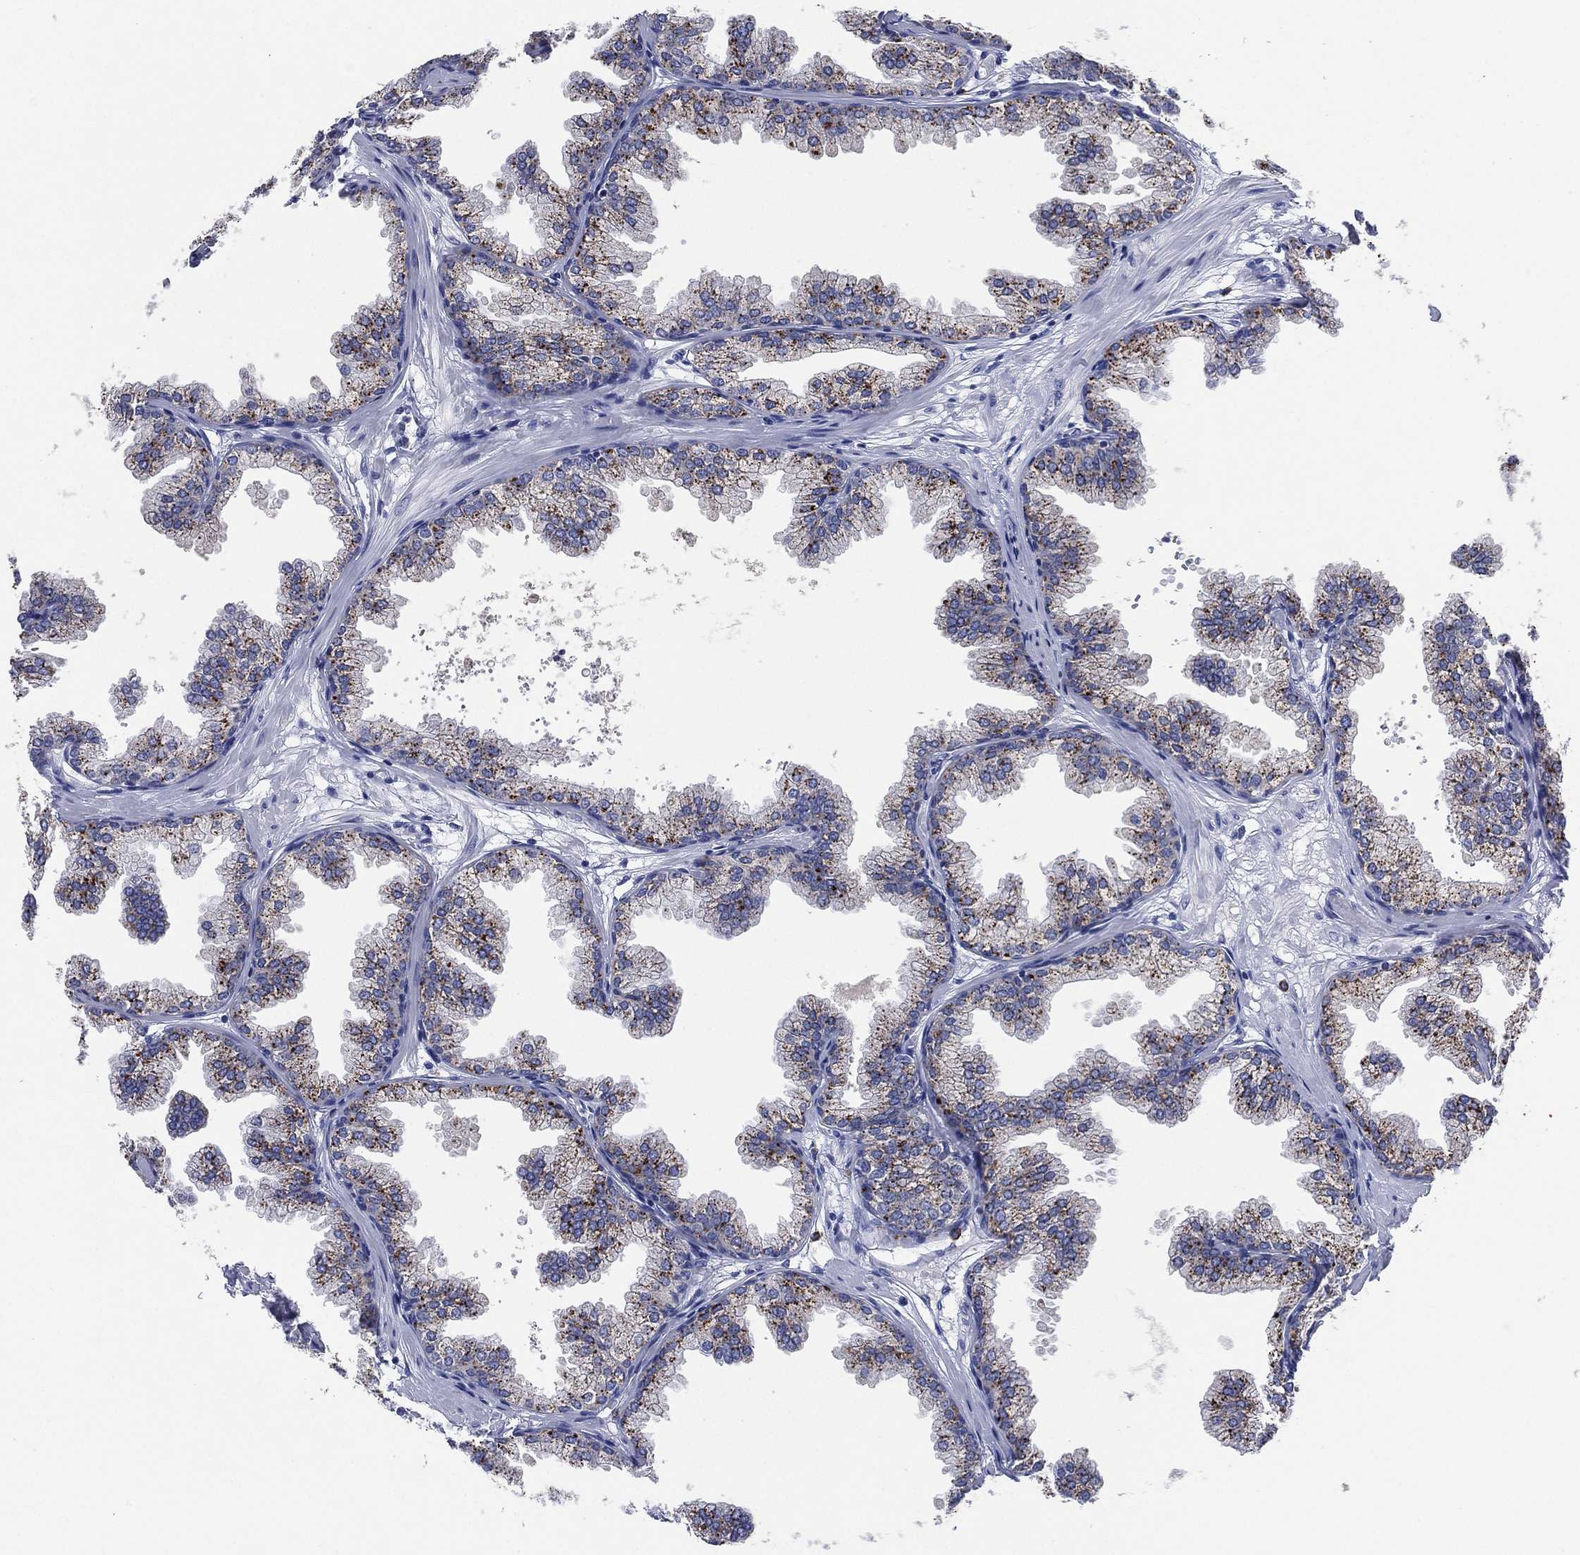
{"staining": {"intensity": "moderate", "quantity": "<25%", "location": "cytoplasmic/membranous"}, "tissue": "prostate", "cell_type": "Glandular cells", "image_type": "normal", "snomed": [{"axis": "morphology", "description": "Normal tissue, NOS"}, {"axis": "topography", "description": "Prostate"}], "caption": "IHC (DAB (3,3'-diaminobenzidine)) staining of normal human prostate displays moderate cytoplasmic/membranous protein expression in approximately <25% of glandular cells.", "gene": "GALNS", "patient": {"sex": "male", "age": 37}}